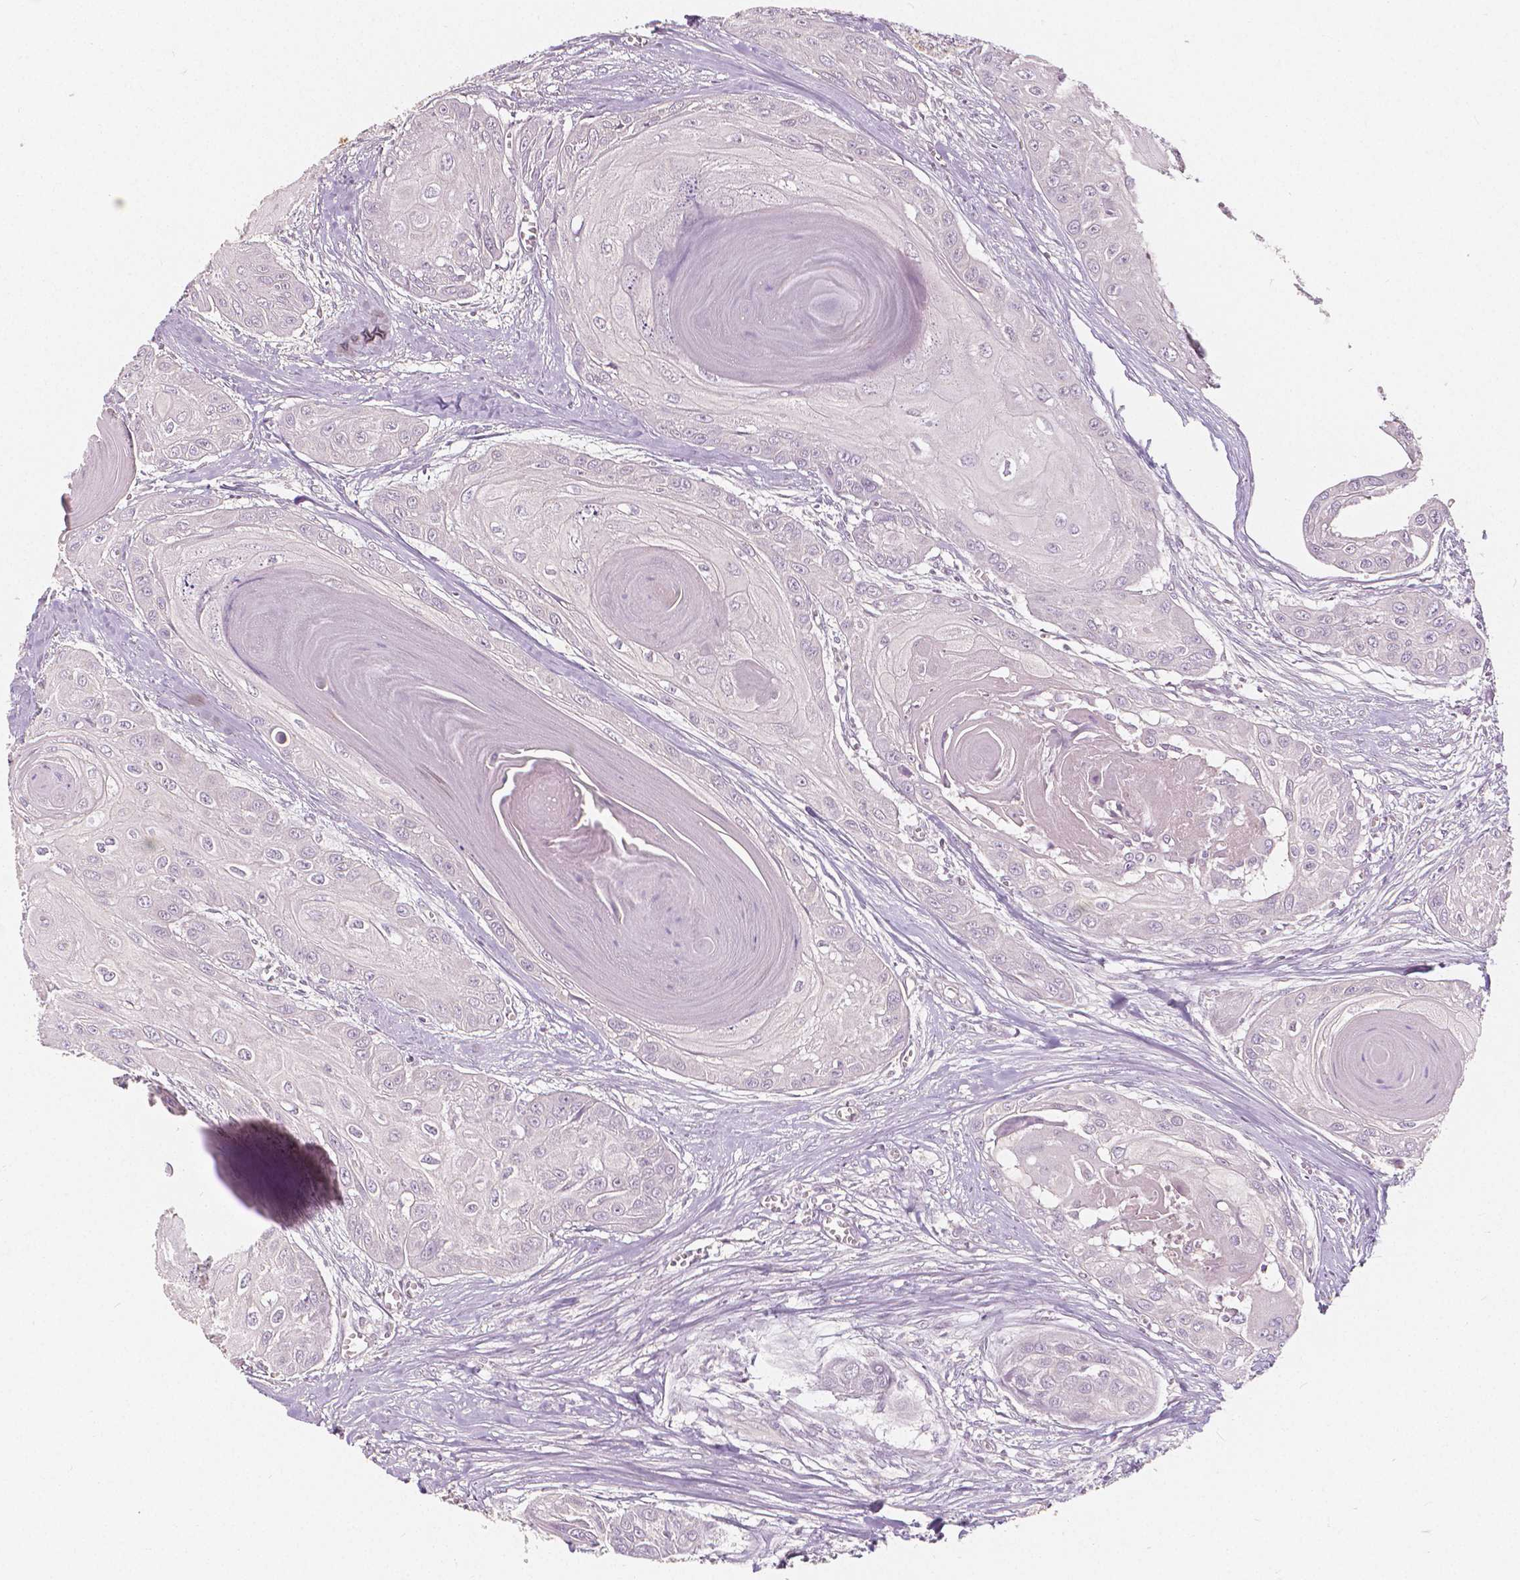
{"staining": {"intensity": "negative", "quantity": "none", "location": "none"}, "tissue": "head and neck cancer", "cell_type": "Tumor cells", "image_type": "cancer", "snomed": [{"axis": "morphology", "description": "Squamous cell carcinoma, NOS"}, {"axis": "topography", "description": "Oral tissue"}, {"axis": "topography", "description": "Head-Neck"}], "caption": "Tumor cells are negative for brown protein staining in head and neck squamous cell carcinoma.", "gene": "NAPRT", "patient": {"sex": "male", "age": 71}}